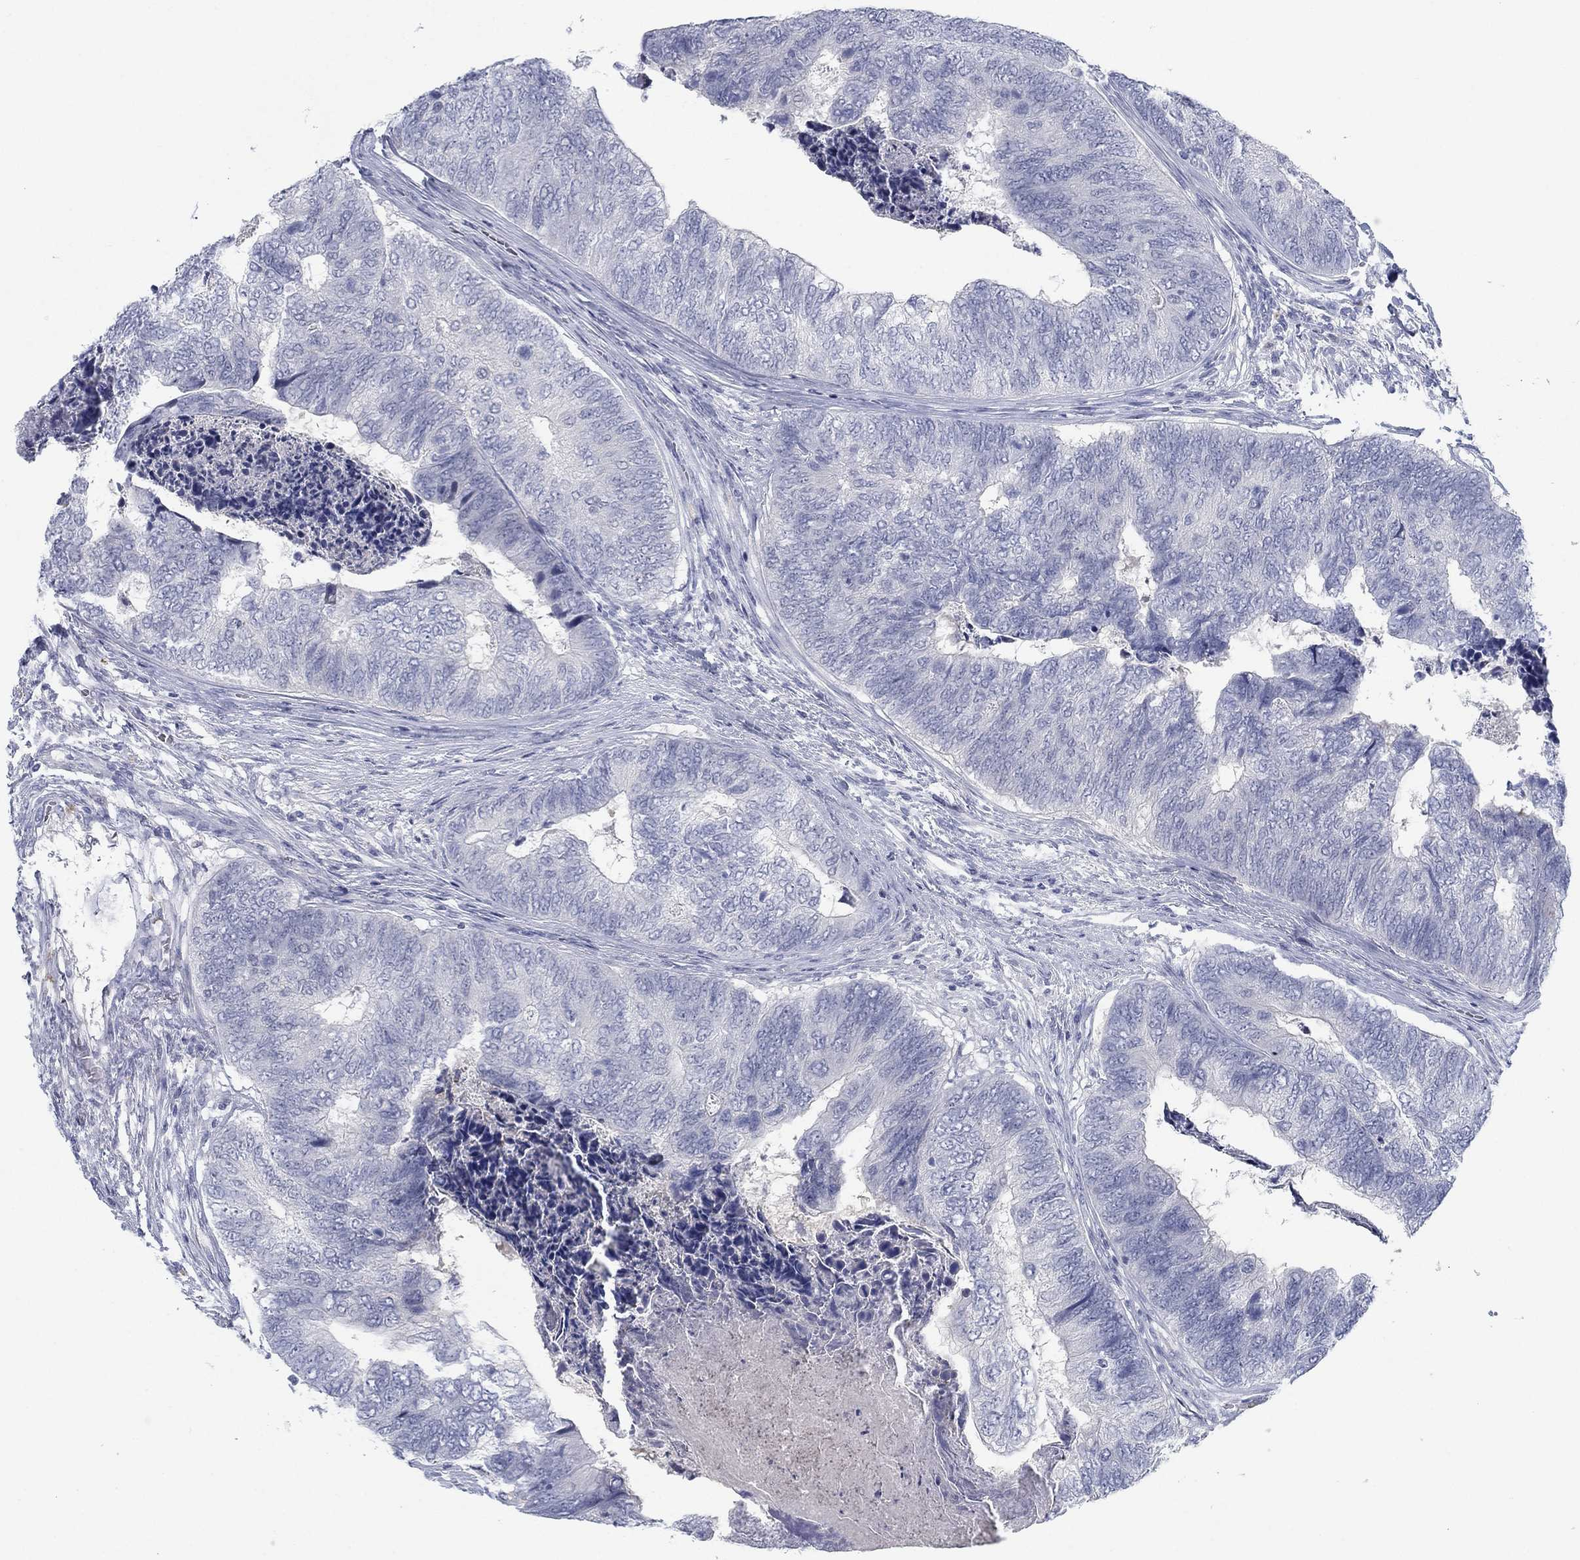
{"staining": {"intensity": "negative", "quantity": "none", "location": "none"}, "tissue": "colorectal cancer", "cell_type": "Tumor cells", "image_type": "cancer", "snomed": [{"axis": "morphology", "description": "Adenocarcinoma, NOS"}, {"axis": "topography", "description": "Colon"}], "caption": "This is an IHC photomicrograph of human colorectal cancer. There is no expression in tumor cells.", "gene": "DNAL1", "patient": {"sex": "female", "age": 67}}